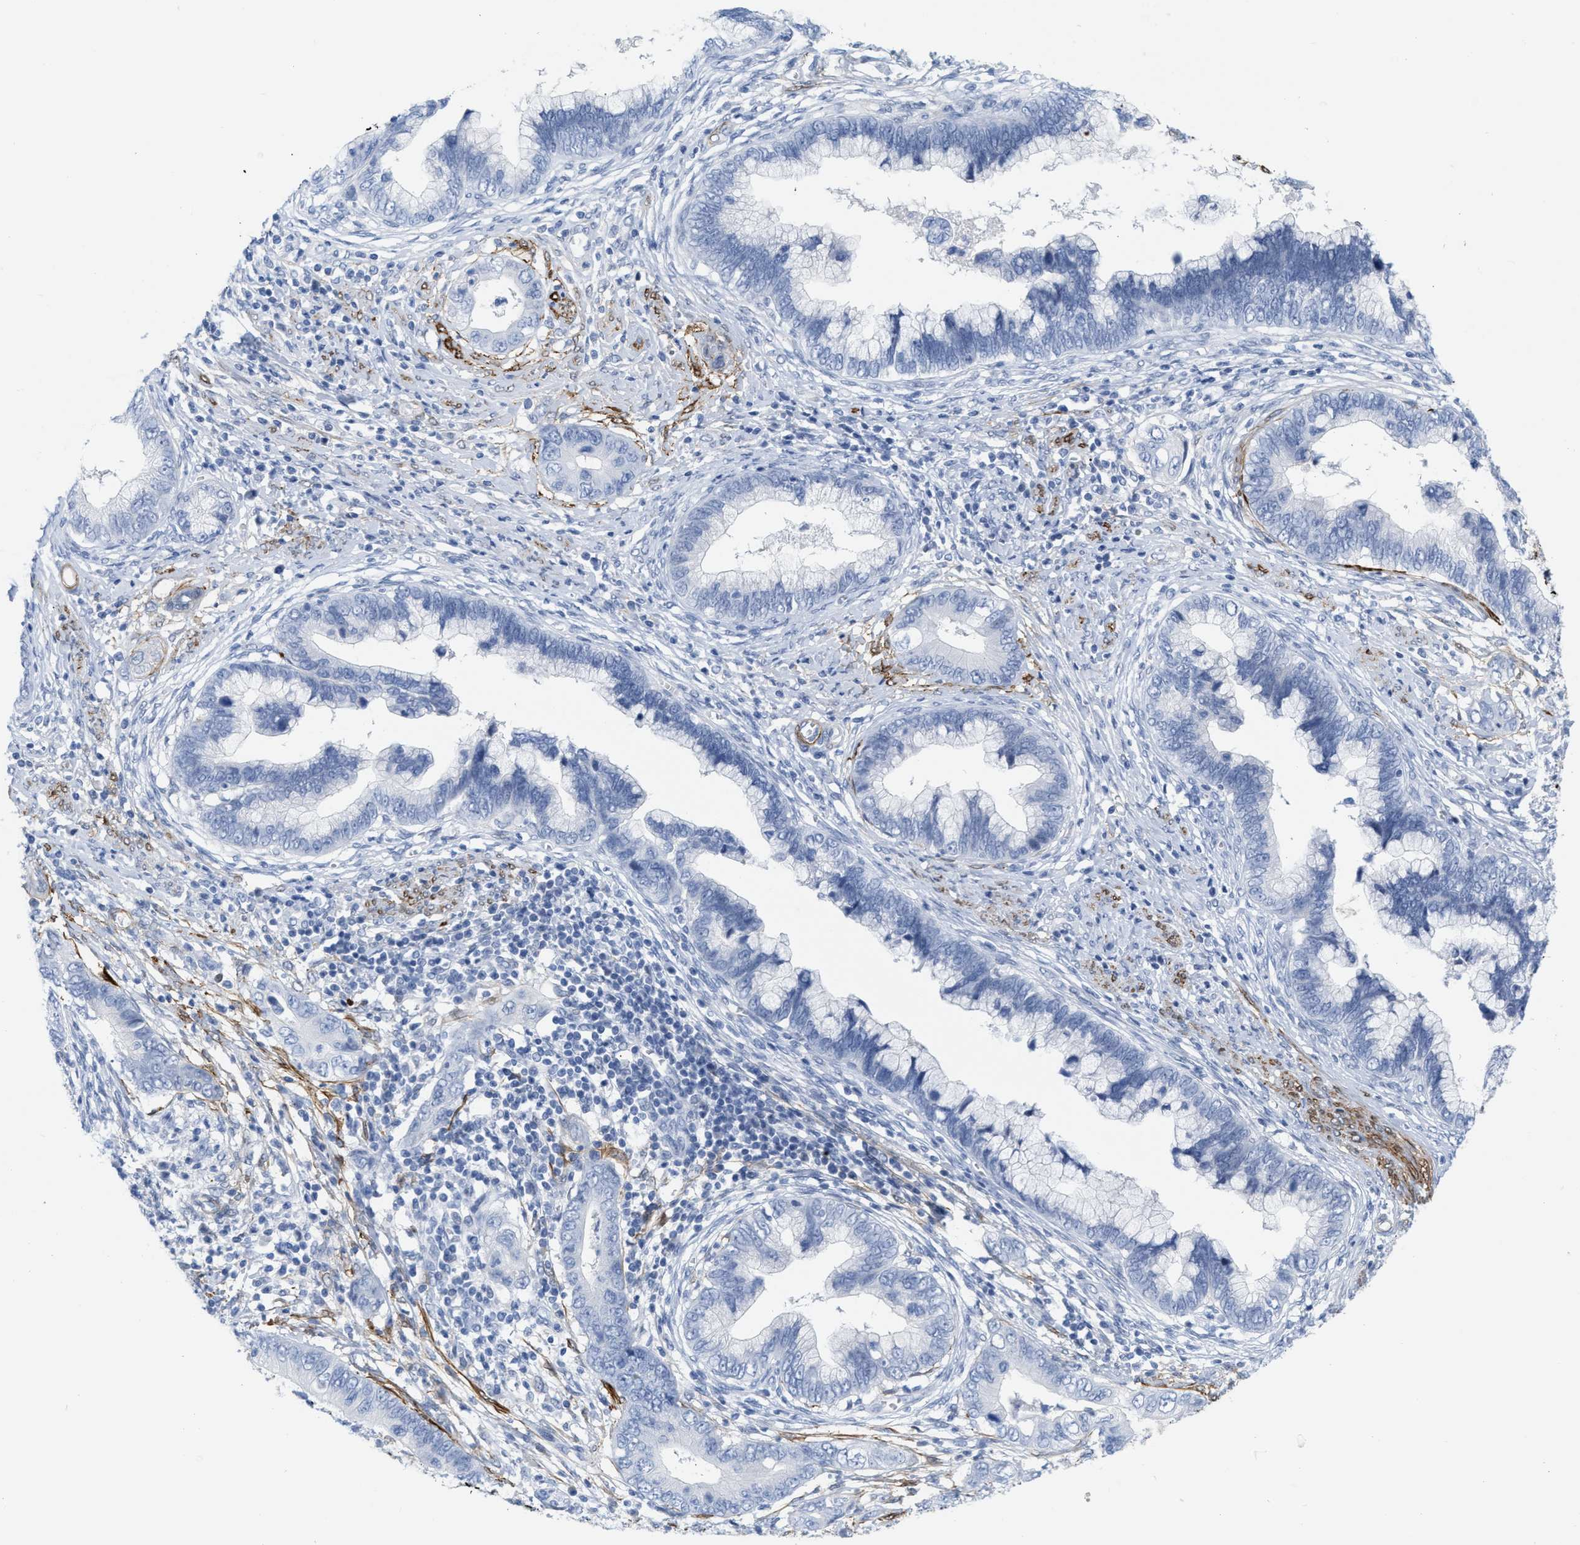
{"staining": {"intensity": "negative", "quantity": "none", "location": "none"}, "tissue": "cervical cancer", "cell_type": "Tumor cells", "image_type": "cancer", "snomed": [{"axis": "morphology", "description": "Adenocarcinoma, NOS"}, {"axis": "topography", "description": "Cervix"}], "caption": "This is an IHC micrograph of adenocarcinoma (cervical). There is no positivity in tumor cells.", "gene": "TAGLN", "patient": {"sex": "female", "age": 44}}